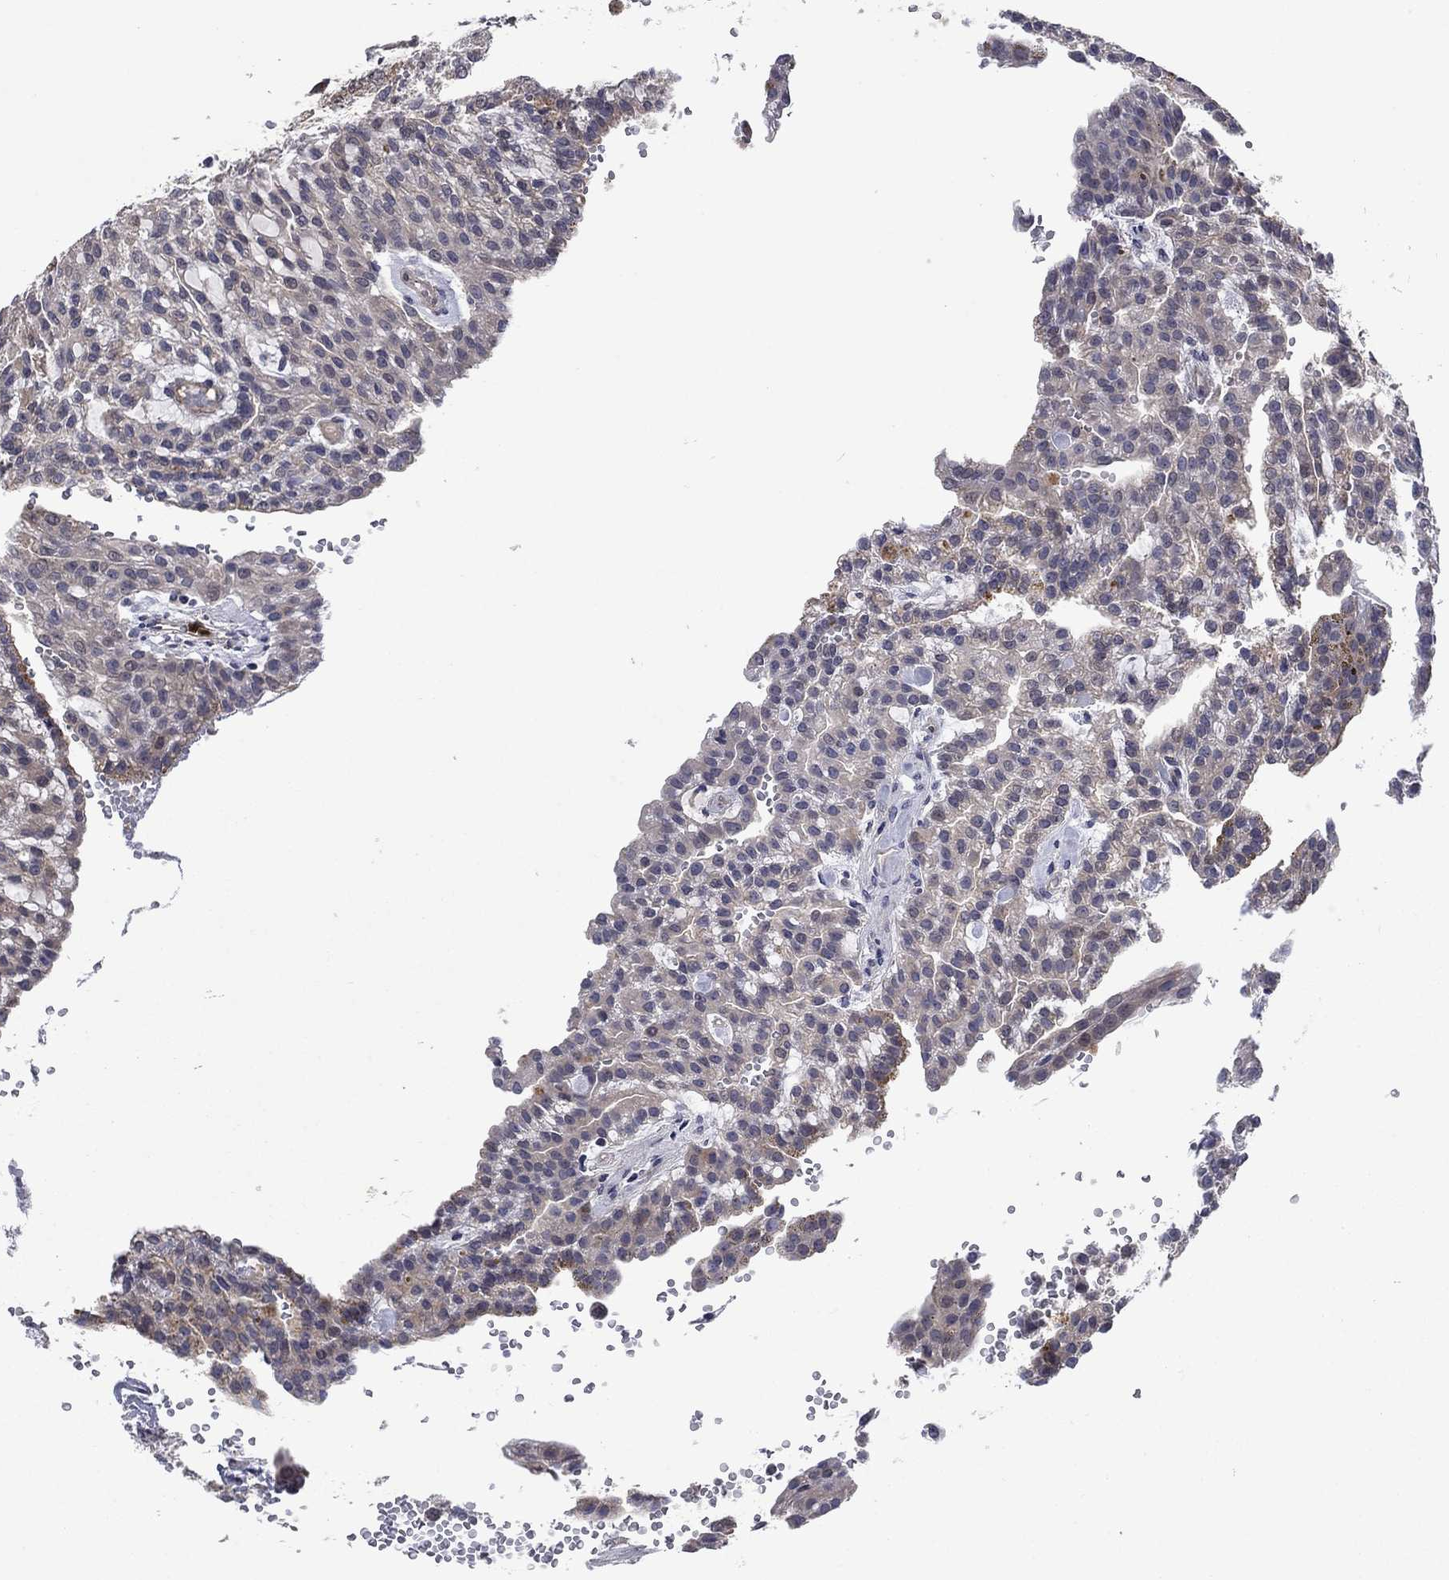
{"staining": {"intensity": "weak", "quantity": "<25%", "location": "cytoplasmic/membranous"}, "tissue": "renal cancer", "cell_type": "Tumor cells", "image_type": "cancer", "snomed": [{"axis": "morphology", "description": "Adenocarcinoma, NOS"}, {"axis": "topography", "description": "Kidney"}], "caption": "DAB immunohistochemical staining of human adenocarcinoma (renal) demonstrates no significant expression in tumor cells.", "gene": "MSRB1", "patient": {"sex": "male", "age": 63}}